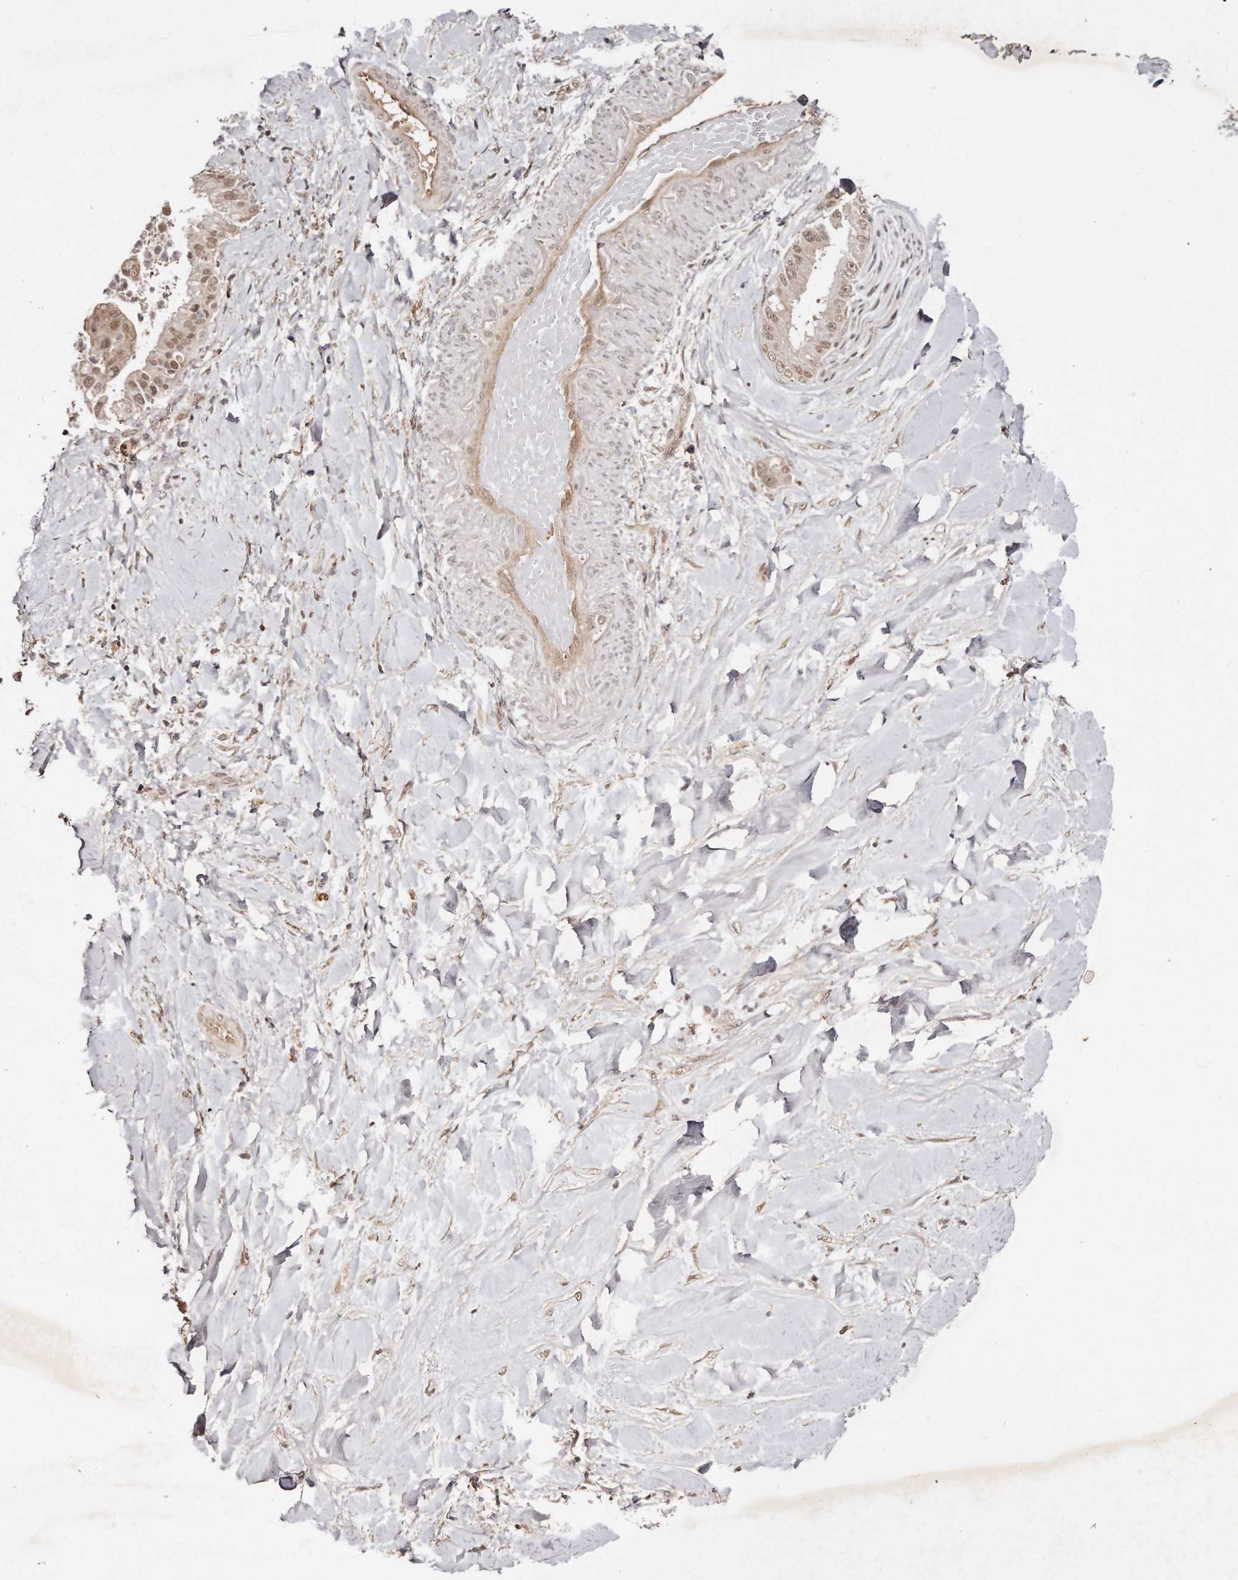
{"staining": {"intensity": "weak", "quantity": ">75%", "location": "nuclear"}, "tissue": "liver cancer", "cell_type": "Tumor cells", "image_type": "cancer", "snomed": [{"axis": "morphology", "description": "Cholangiocarcinoma"}, {"axis": "topography", "description": "Liver"}], "caption": "Human cholangiocarcinoma (liver) stained for a protein (brown) exhibits weak nuclear positive expression in about >75% of tumor cells.", "gene": "SOX4", "patient": {"sex": "female", "age": 54}}